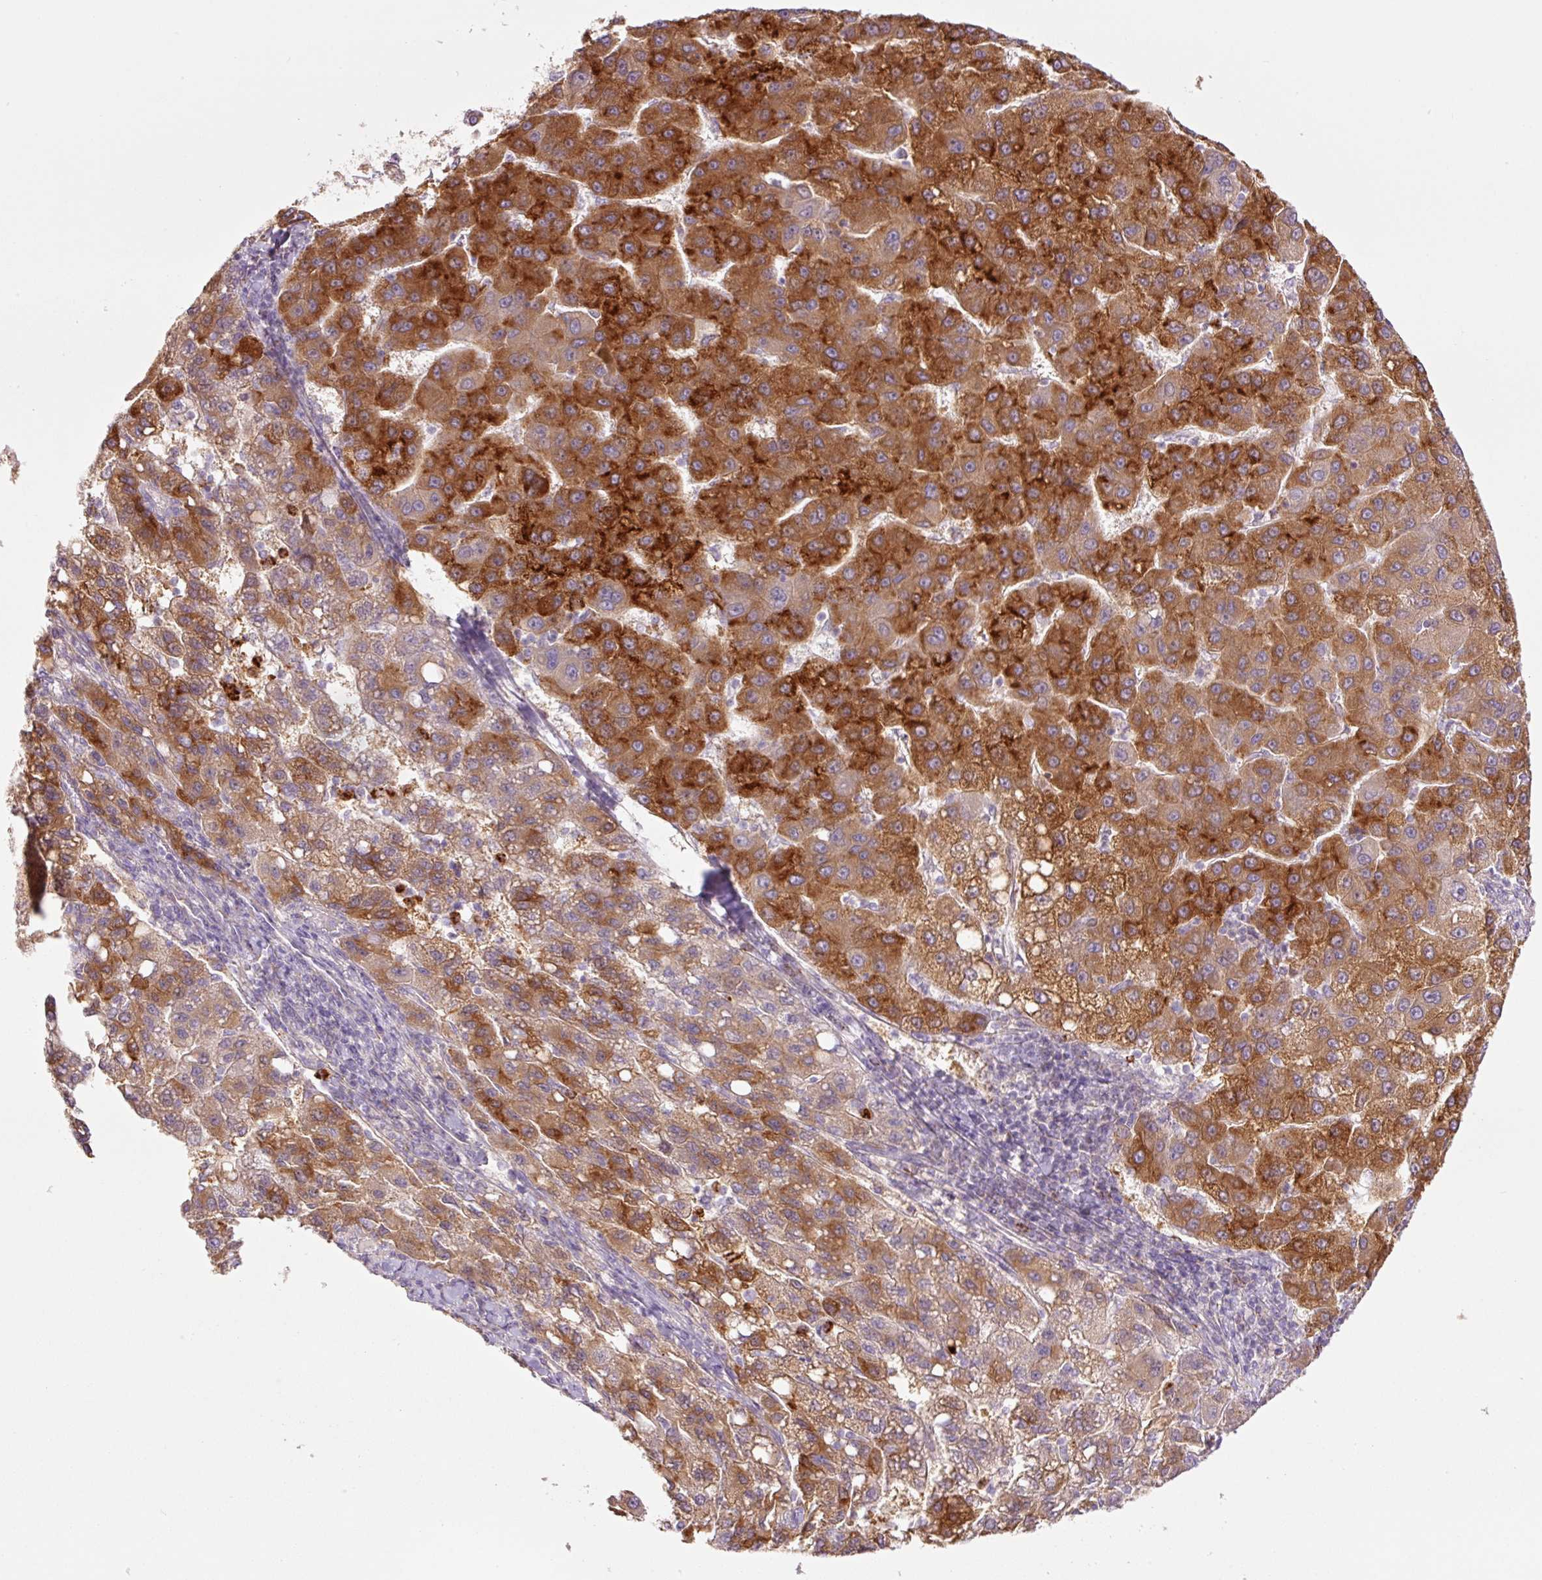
{"staining": {"intensity": "strong", "quantity": ">75%", "location": "cytoplasmic/membranous"}, "tissue": "liver cancer", "cell_type": "Tumor cells", "image_type": "cancer", "snomed": [{"axis": "morphology", "description": "Carcinoma, Hepatocellular, NOS"}, {"axis": "topography", "description": "Liver"}], "caption": "Protein analysis of liver cancer tissue demonstrates strong cytoplasmic/membranous expression in about >75% of tumor cells.", "gene": "SH2D6", "patient": {"sex": "female", "age": 82}}